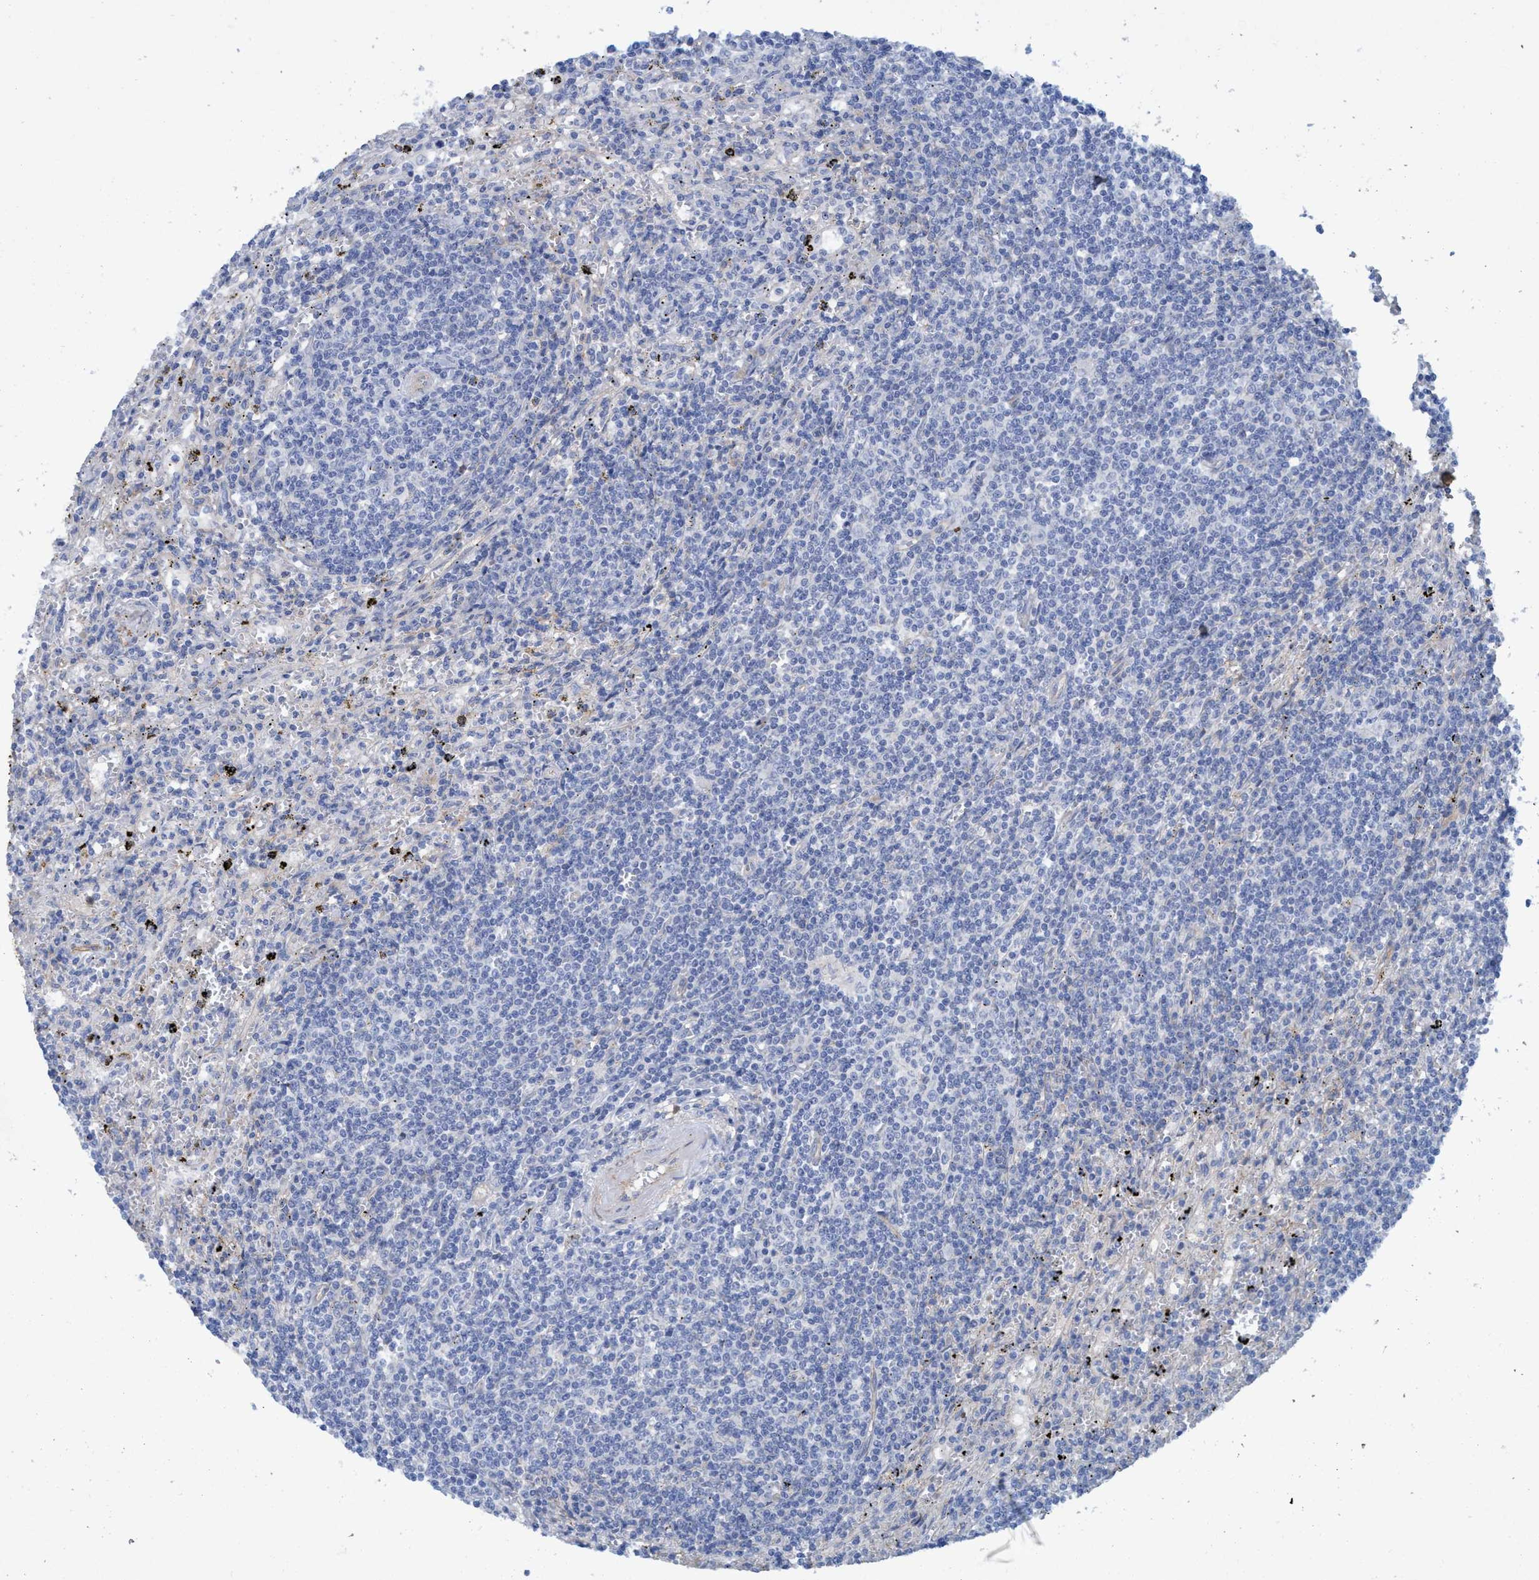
{"staining": {"intensity": "negative", "quantity": "none", "location": "none"}, "tissue": "lymphoma", "cell_type": "Tumor cells", "image_type": "cancer", "snomed": [{"axis": "morphology", "description": "Malignant lymphoma, non-Hodgkin's type, Low grade"}, {"axis": "topography", "description": "Spleen"}], "caption": "Immunohistochemical staining of human lymphoma displays no significant positivity in tumor cells. (DAB (3,3'-diaminobenzidine) IHC with hematoxylin counter stain).", "gene": "GULP1", "patient": {"sex": "male", "age": 76}}